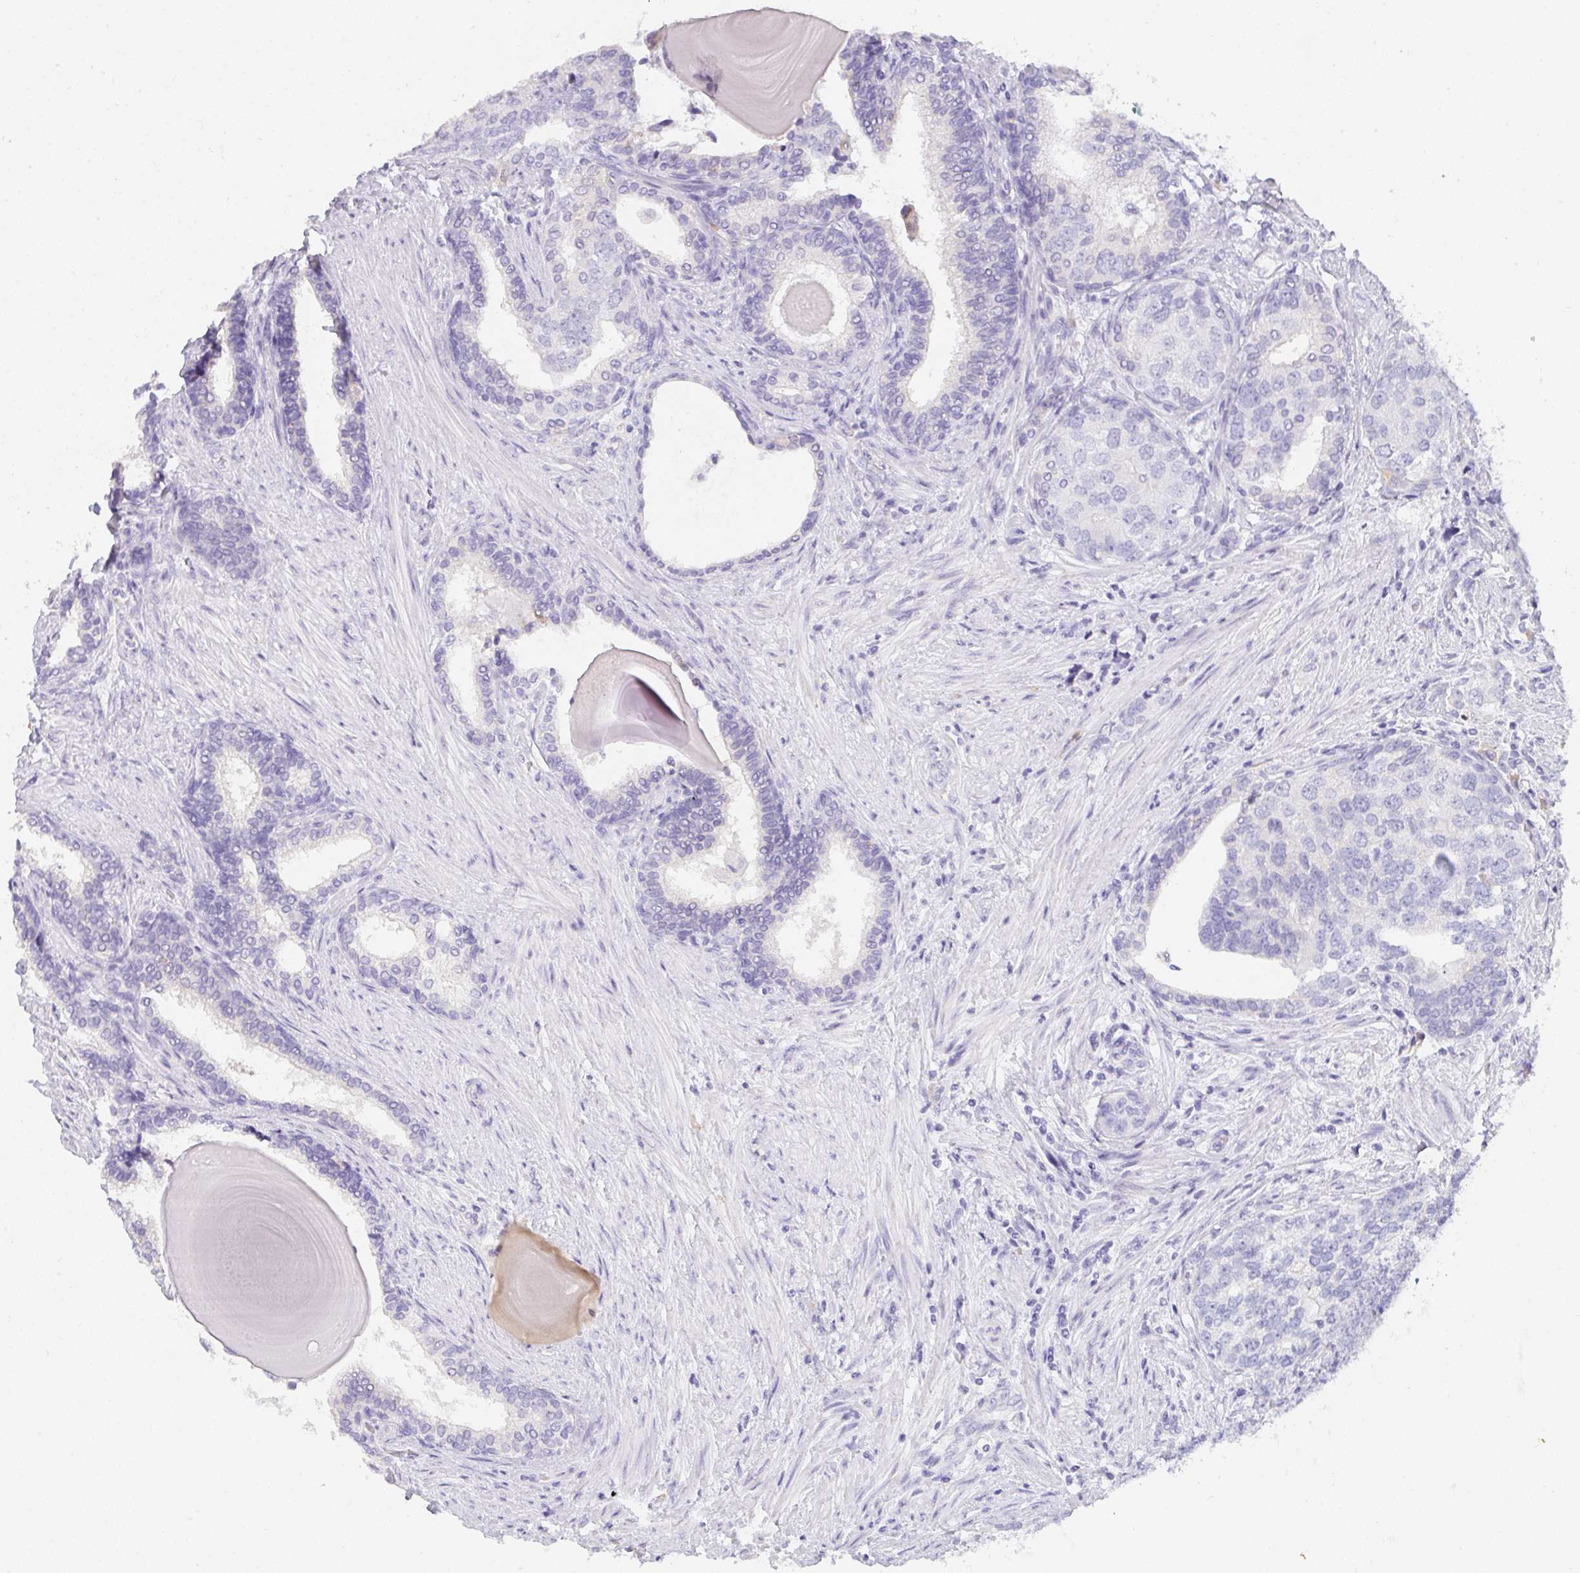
{"staining": {"intensity": "negative", "quantity": "none", "location": "none"}, "tissue": "prostate cancer", "cell_type": "Tumor cells", "image_type": "cancer", "snomed": [{"axis": "morphology", "description": "Adenocarcinoma, High grade"}, {"axis": "topography", "description": "Prostate"}], "caption": "A micrograph of human prostate cancer (adenocarcinoma (high-grade)) is negative for staining in tumor cells. (DAB immunohistochemistry visualized using brightfield microscopy, high magnification).", "gene": "COX7B", "patient": {"sex": "male", "age": 68}}